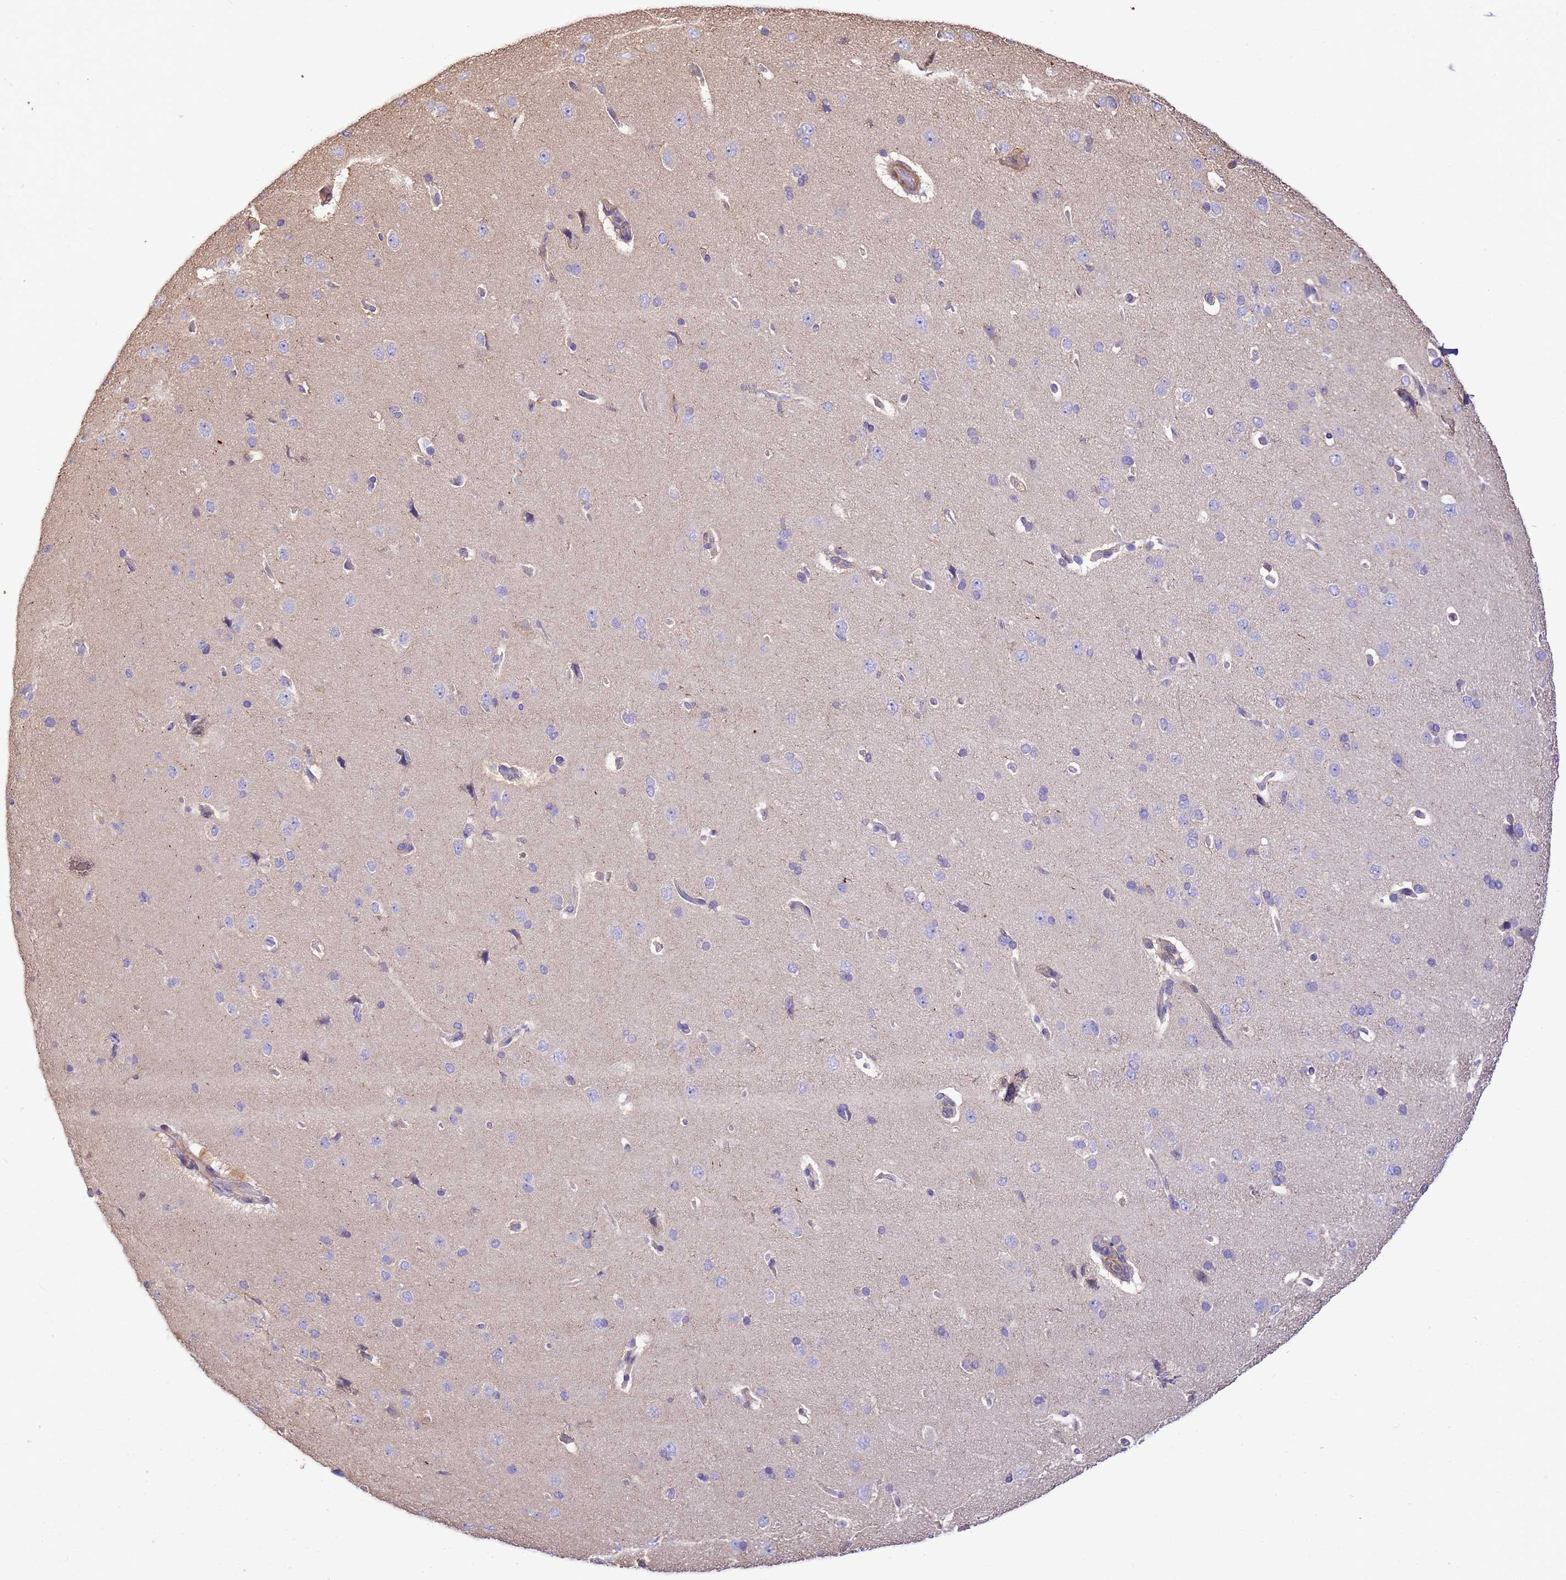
{"staining": {"intensity": "negative", "quantity": "none", "location": "none"}, "tissue": "cerebral cortex", "cell_type": "Endothelial cells", "image_type": "normal", "snomed": [{"axis": "morphology", "description": "Normal tissue, NOS"}, {"axis": "topography", "description": "Cerebral cortex"}], "caption": "Cerebral cortex was stained to show a protein in brown. There is no significant positivity in endothelial cells. Nuclei are stained in blue.", "gene": "WDR64", "patient": {"sex": "male", "age": 62}}